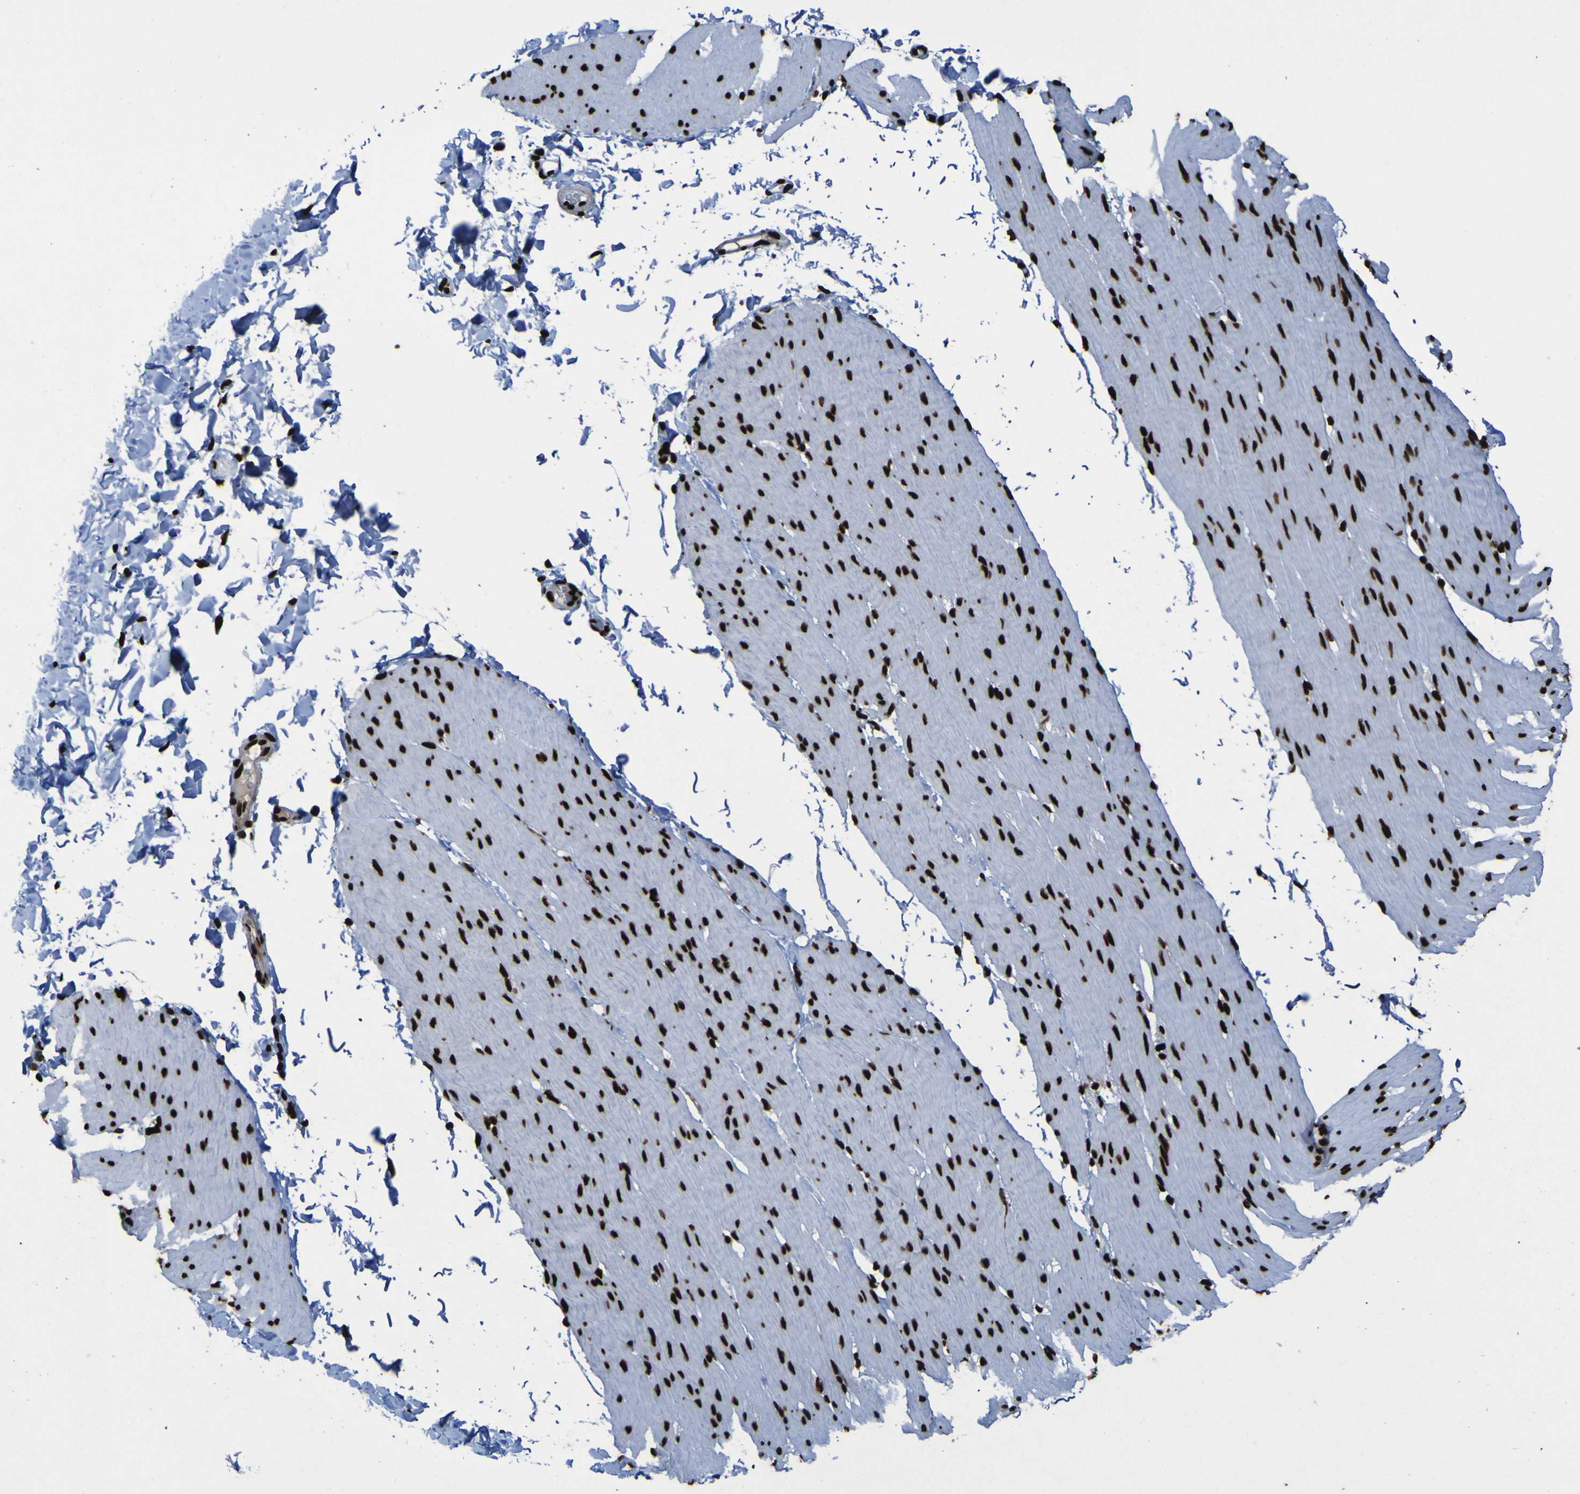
{"staining": {"intensity": "strong", "quantity": ">75%", "location": "nuclear"}, "tissue": "smooth muscle", "cell_type": "Smooth muscle cells", "image_type": "normal", "snomed": [{"axis": "morphology", "description": "Normal tissue, NOS"}, {"axis": "topography", "description": "Smooth muscle"}, {"axis": "topography", "description": "Colon"}], "caption": "A high amount of strong nuclear positivity is identified in about >75% of smooth muscle cells in benign smooth muscle.", "gene": "NPM1", "patient": {"sex": "male", "age": 67}}